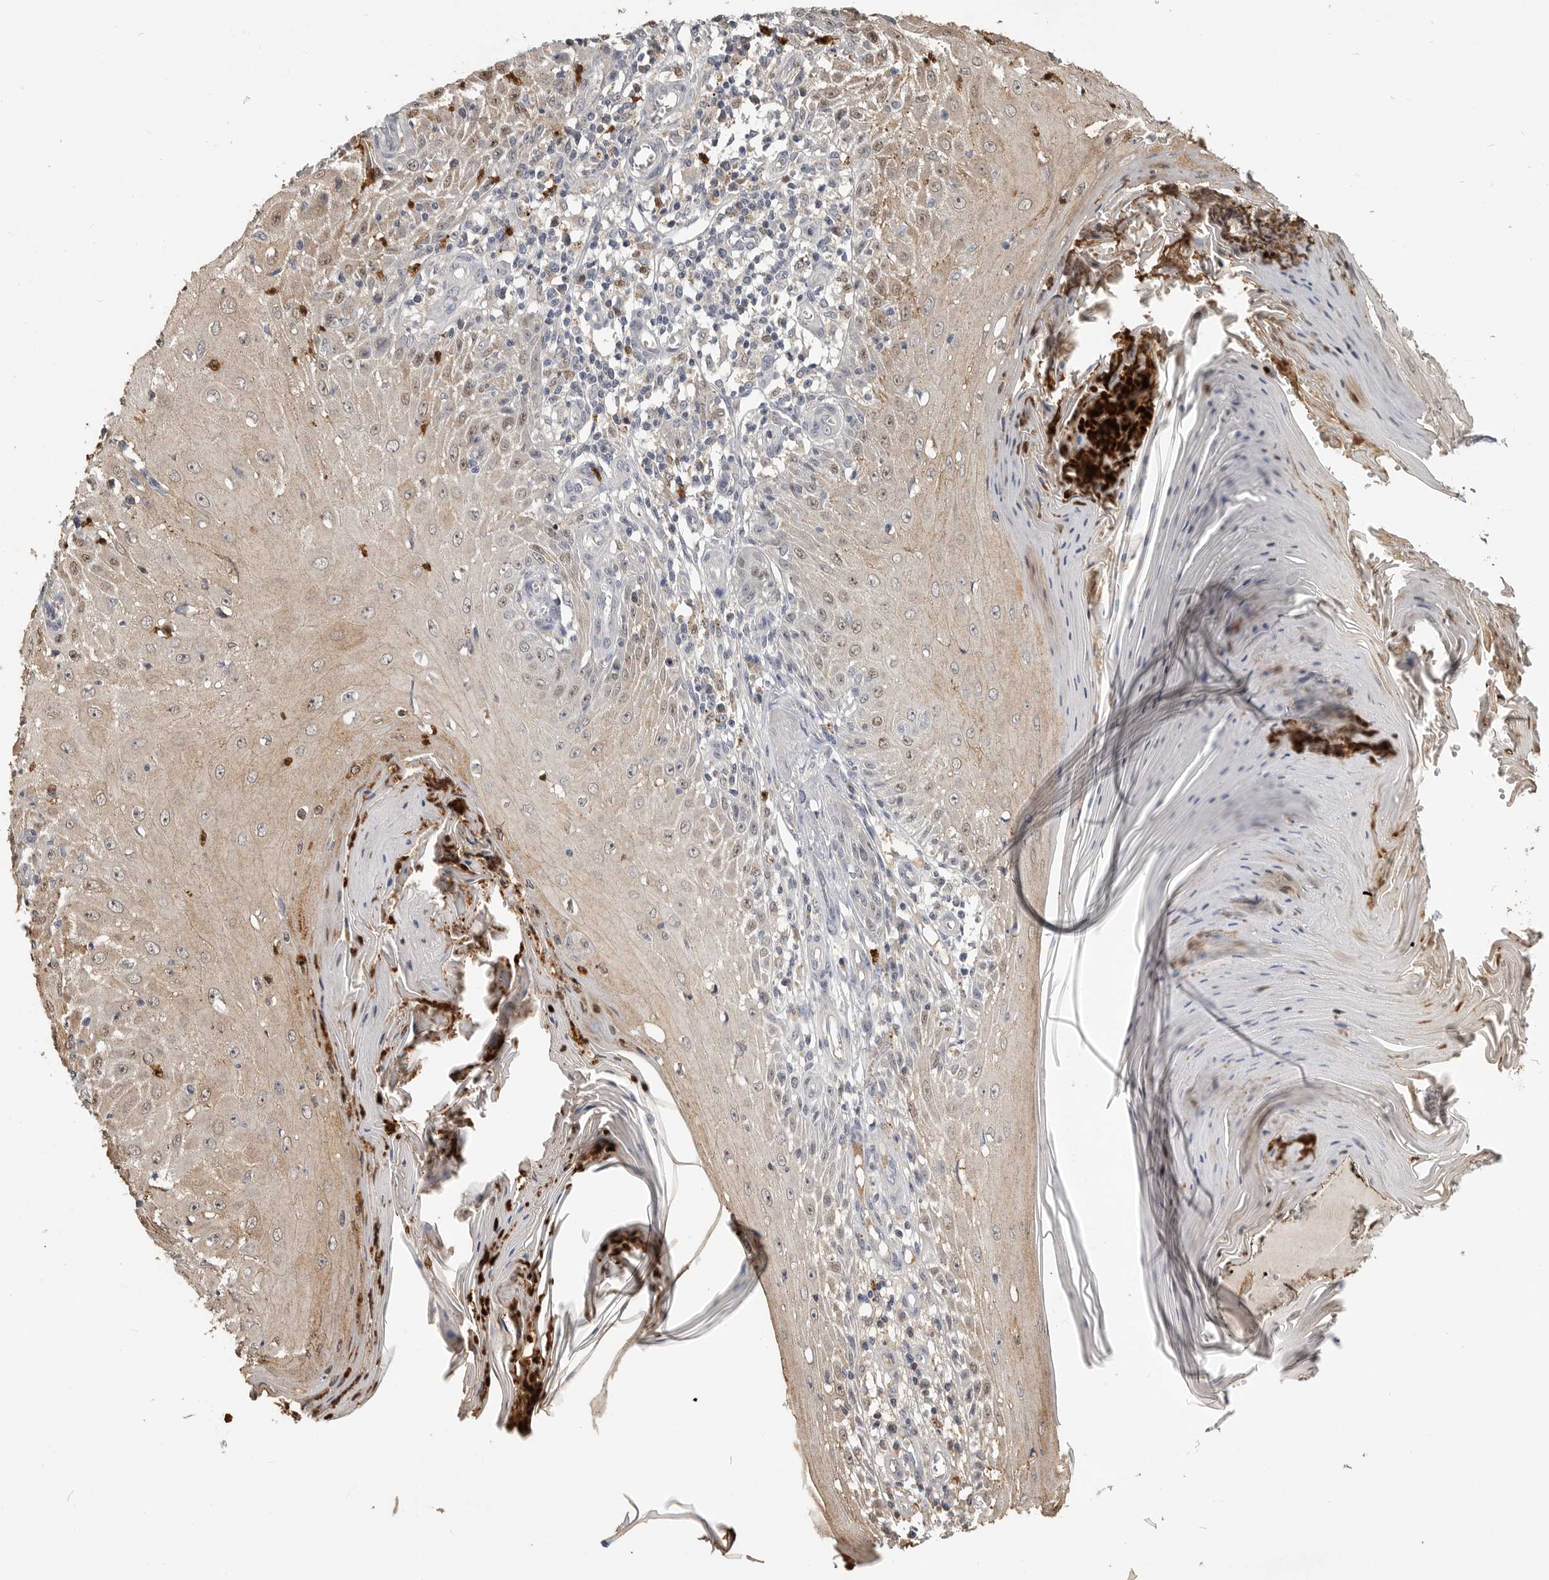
{"staining": {"intensity": "weak", "quantity": ">75%", "location": "cytoplasmic/membranous"}, "tissue": "skin cancer", "cell_type": "Tumor cells", "image_type": "cancer", "snomed": [{"axis": "morphology", "description": "Squamous cell carcinoma, NOS"}, {"axis": "topography", "description": "Skin"}], "caption": "Brown immunohistochemical staining in human skin cancer reveals weak cytoplasmic/membranous positivity in approximately >75% of tumor cells. (DAB (3,3'-diaminobenzidine) = brown stain, brightfield microscopy at high magnification).", "gene": "LTBR", "patient": {"sex": "female", "age": 73}}